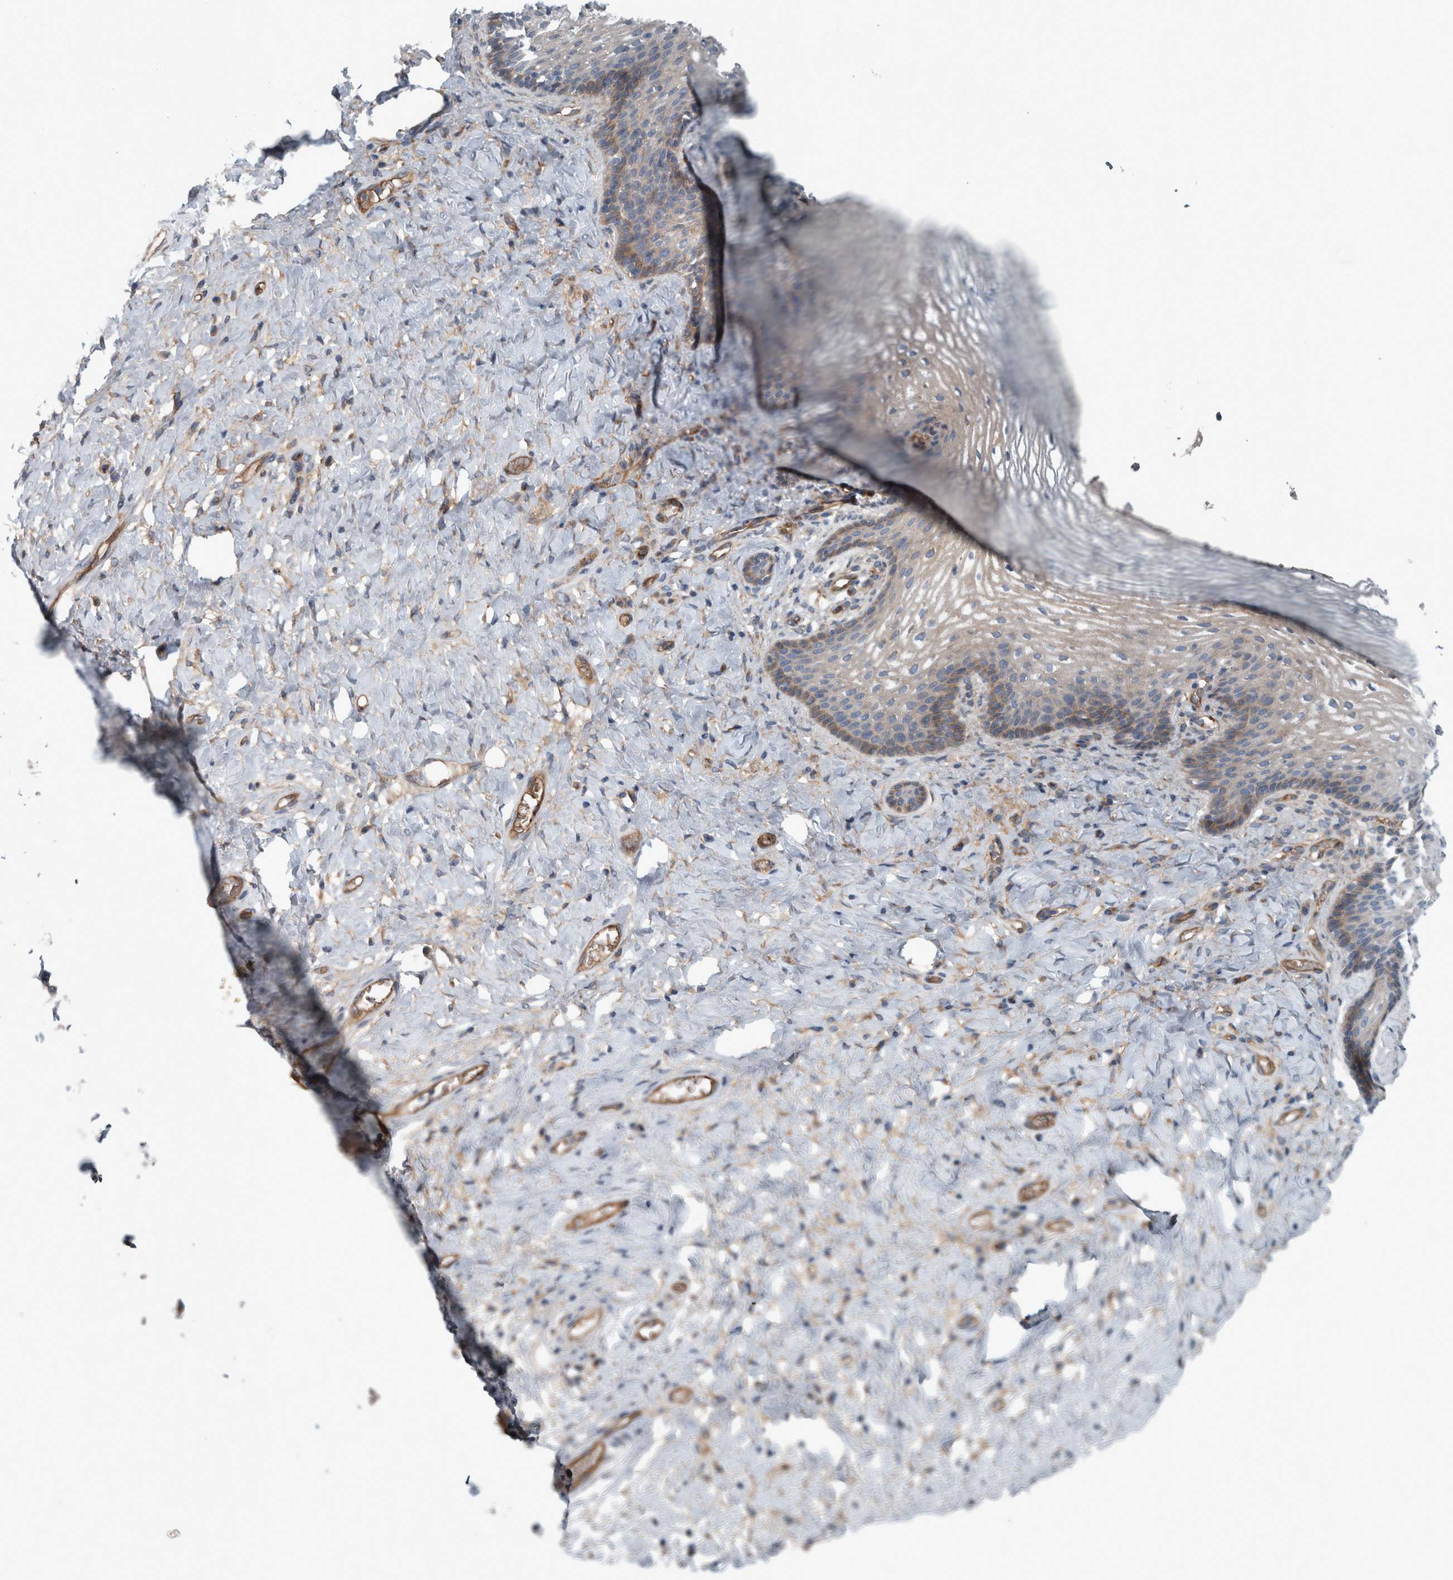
{"staining": {"intensity": "moderate", "quantity": "<25%", "location": "cytoplasmic/membranous"}, "tissue": "vagina", "cell_type": "Squamous epithelial cells", "image_type": "normal", "snomed": [{"axis": "morphology", "description": "Normal tissue, NOS"}, {"axis": "topography", "description": "Vagina"}], "caption": "IHC of benign human vagina shows low levels of moderate cytoplasmic/membranous staining in about <25% of squamous epithelial cells. (DAB = brown stain, brightfield microscopy at high magnification).", "gene": "GLT8D2", "patient": {"sex": "female", "age": 60}}